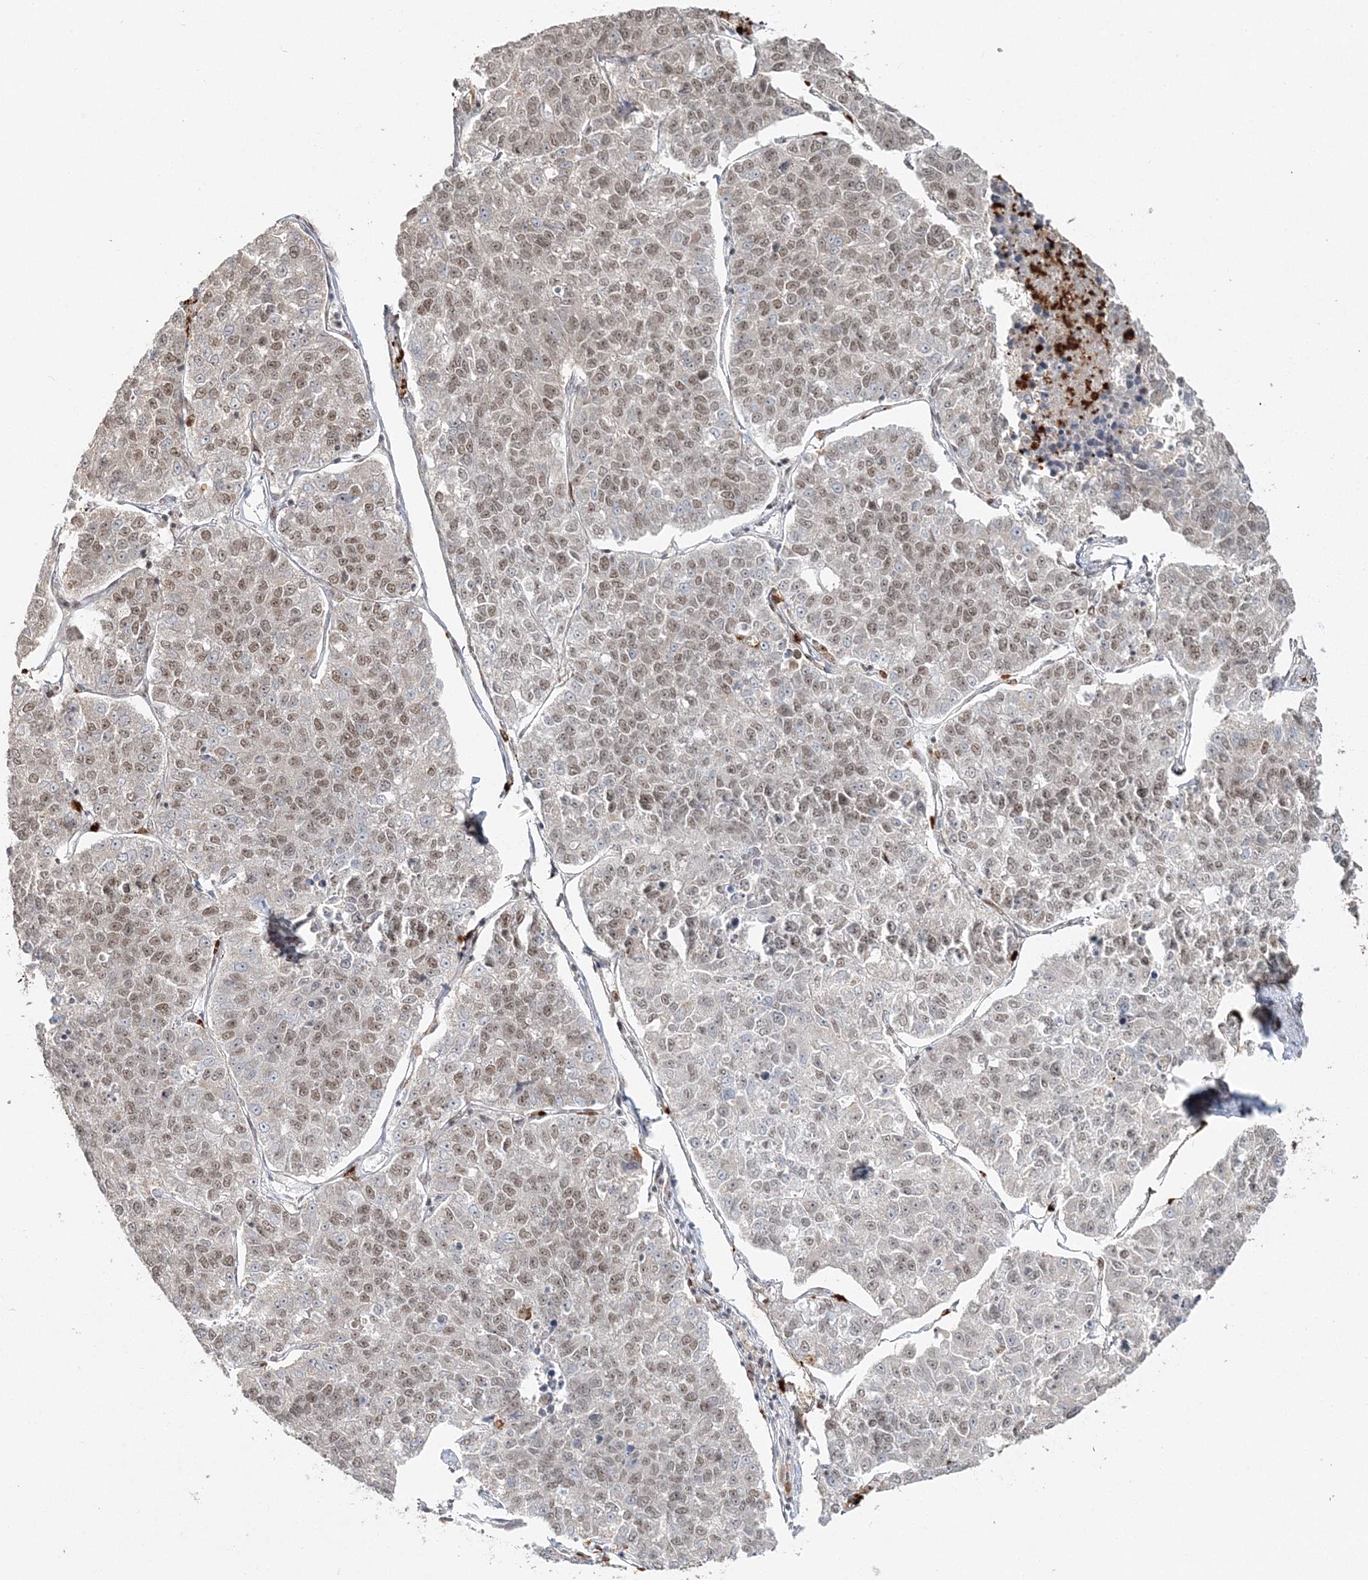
{"staining": {"intensity": "weak", "quantity": "25%-75%", "location": "nuclear"}, "tissue": "lung cancer", "cell_type": "Tumor cells", "image_type": "cancer", "snomed": [{"axis": "morphology", "description": "Adenocarcinoma, NOS"}, {"axis": "topography", "description": "Lung"}], "caption": "Adenocarcinoma (lung) stained with immunohistochemistry demonstrates weak nuclear expression in approximately 25%-75% of tumor cells. Ihc stains the protein of interest in brown and the nuclei are stained blue.", "gene": "QRICH1", "patient": {"sex": "male", "age": 49}}